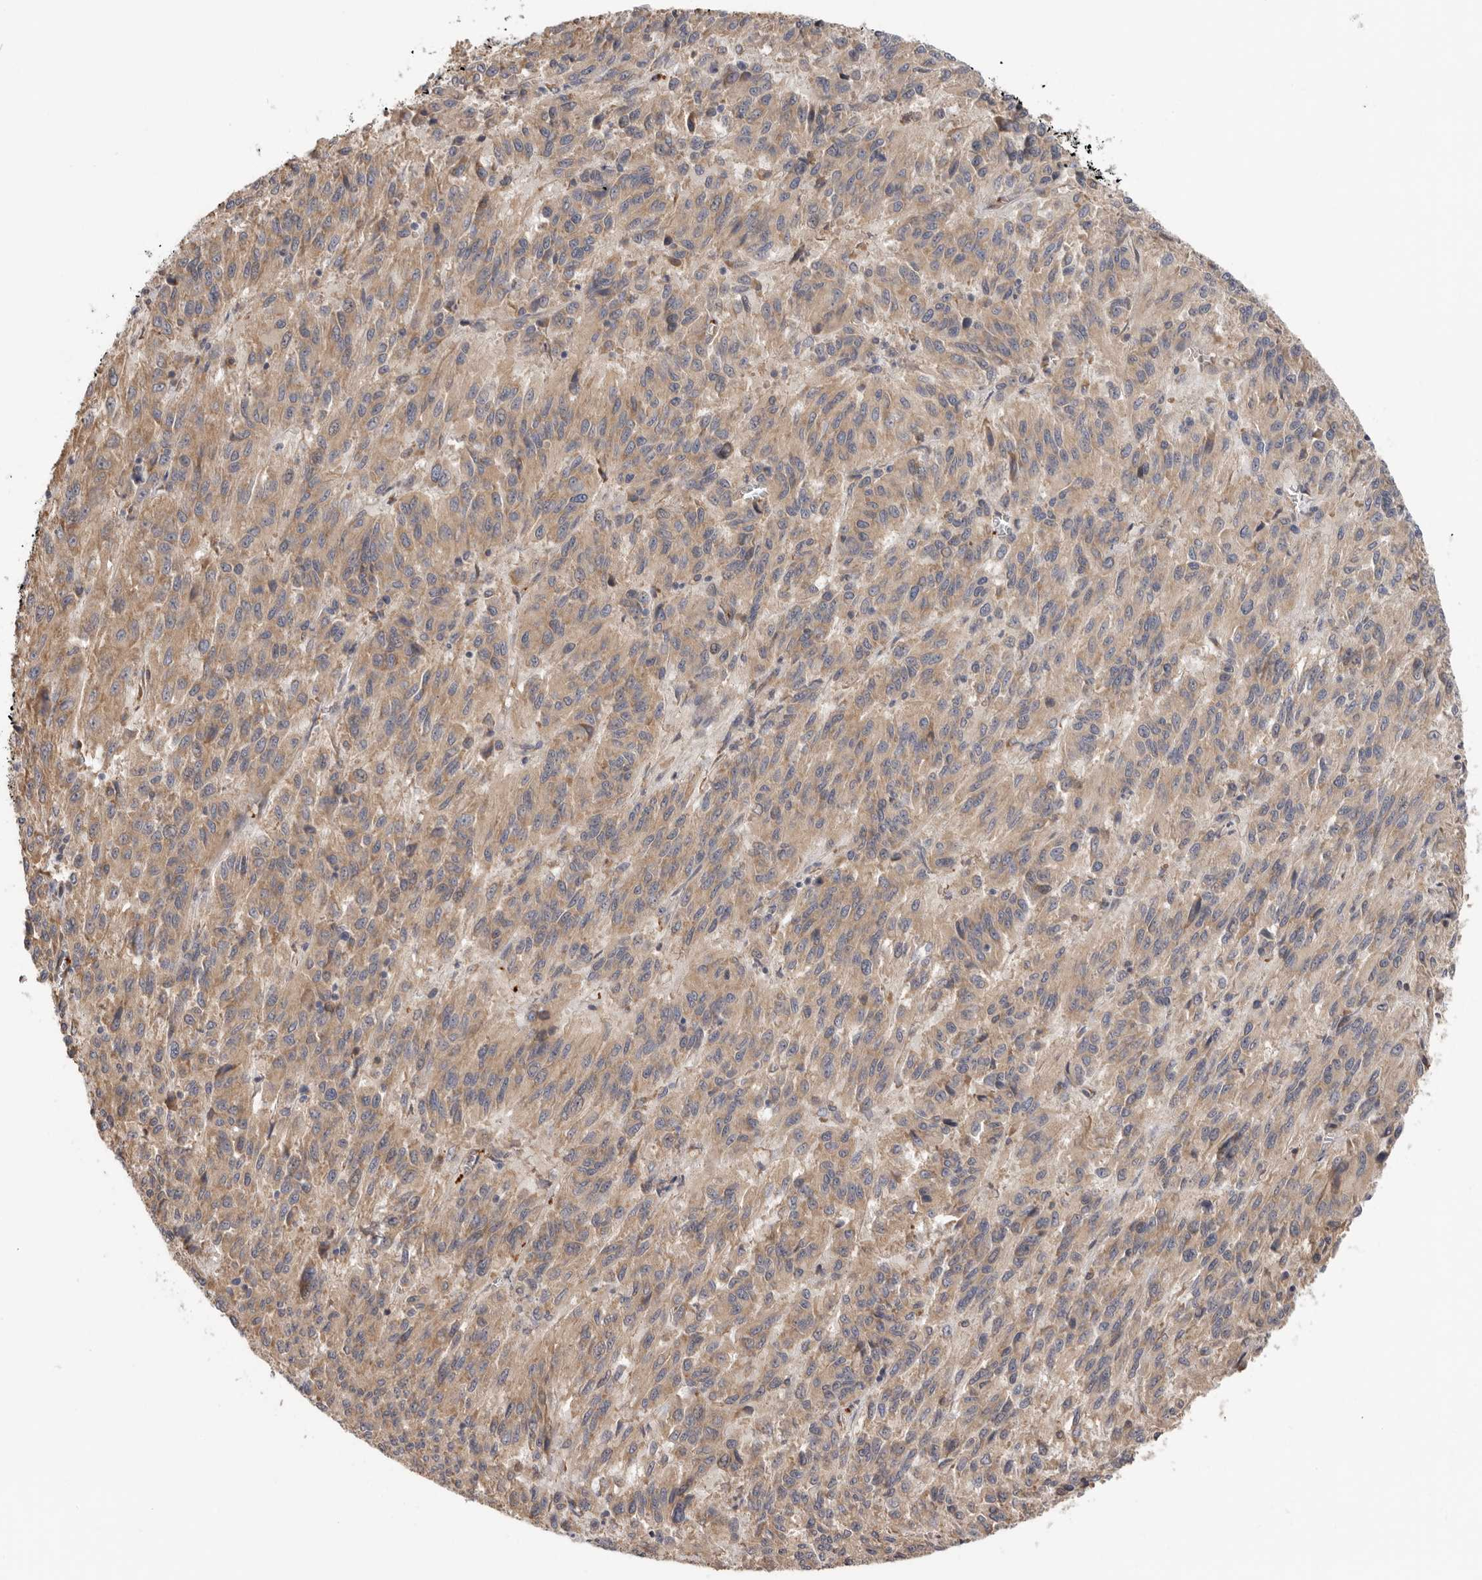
{"staining": {"intensity": "weak", "quantity": ">75%", "location": "cytoplasmic/membranous"}, "tissue": "melanoma", "cell_type": "Tumor cells", "image_type": "cancer", "snomed": [{"axis": "morphology", "description": "Malignant melanoma, Metastatic site"}, {"axis": "topography", "description": "Lung"}], "caption": "Immunohistochemistry image of neoplastic tissue: human melanoma stained using immunohistochemistry reveals low levels of weak protein expression localized specifically in the cytoplasmic/membranous of tumor cells, appearing as a cytoplasmic/membranous brown color.", "gene": "CDC42BPB", "patient": {"sex": "male", "age": 64}}